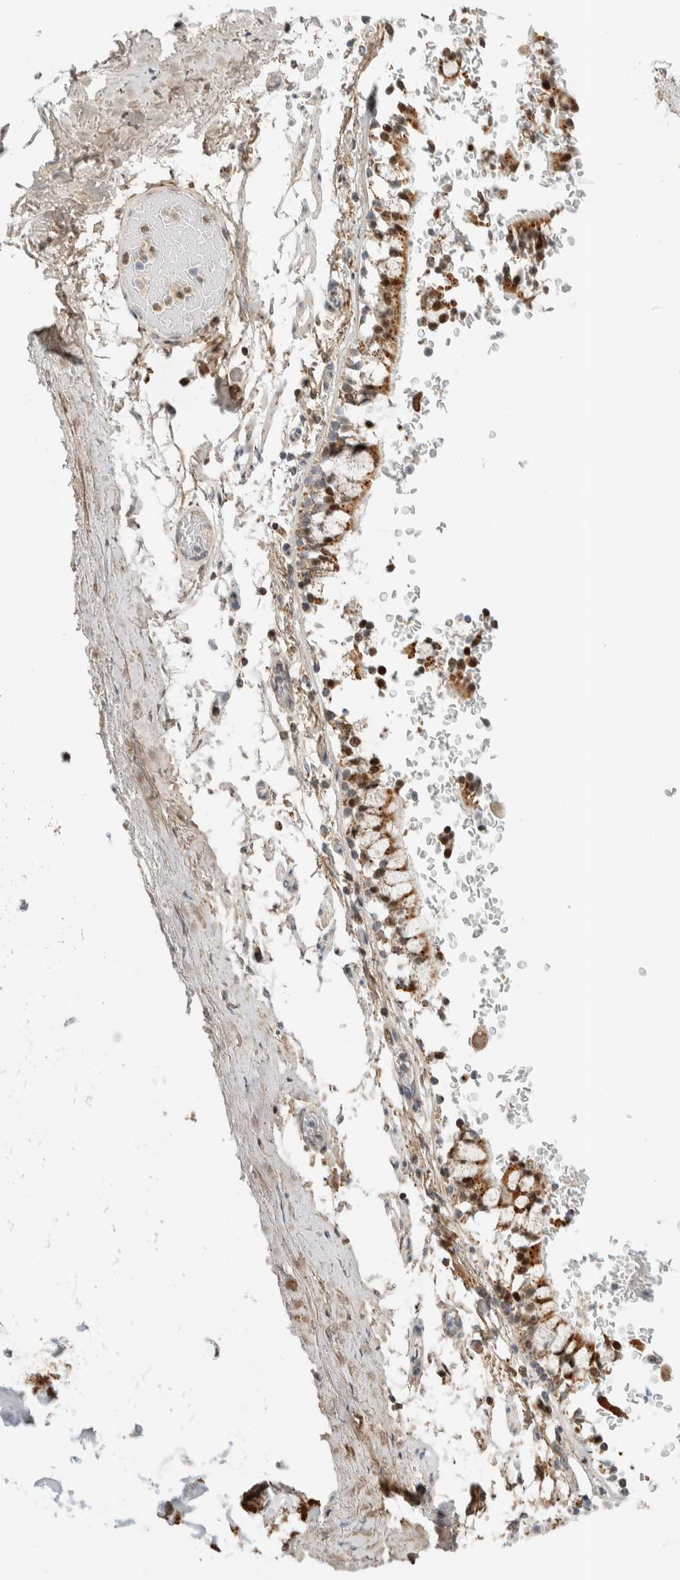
{"staining": {"intensity": "moderate", "quantity": "25%-75%", "location": "nuclear"}, "tissue": "adipose tissue", "cell_type": "Adipocytes", "image_type": "normal", "snomed": [{"axis": "morphology", "description": "Normal tissue, NOS"}, {"axis": "topography", "description": "Cartilage tissue"}, {"axis": "topography", "description": "Lung"}], "caption": "Adipose tissue stained with IHC shows moderate nuclear staining in approximately 25%-75% of adipocytes.", "gene": "TSPAN32", "patient": {"sex": "female", "age": 77}}